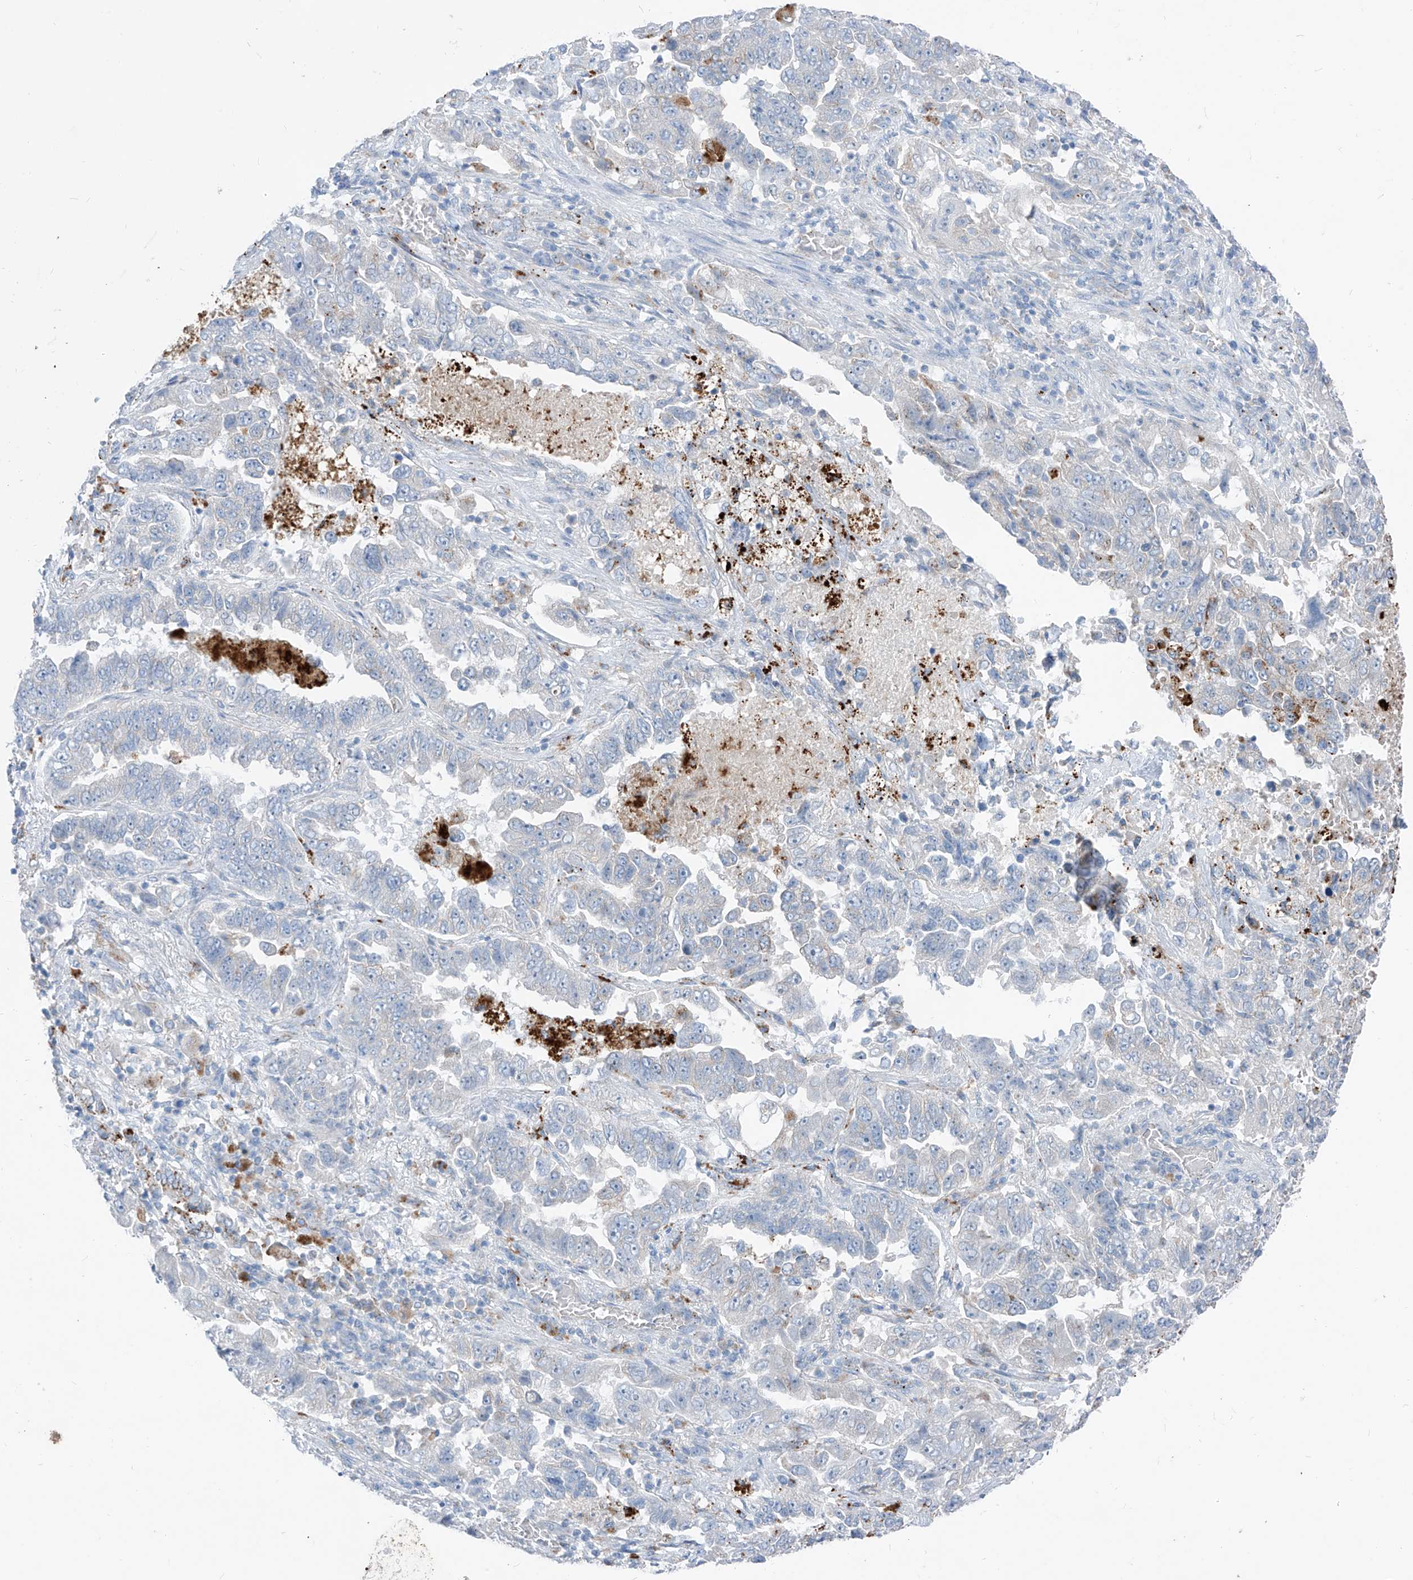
{"staining": {"intensity": "negative", "quantity": "none", "location": "none"}, "tissue": "lung cancer", "cell_type": "Tumor cells", "image_type": "cancer", "snomed": [{"axis": "morphology", "description": "Adenocarcinoma, NOS"}, {"axis": "topography", "description": "Lung"}], "caption": "High magnification brightfield microscopy of lung adenocarcinoma stained with DAB (3,3'-diaminobenzidine) (brown) and counterstained with hematoxylin (blue): tumor cells show no significant staining. The staining is performed using DAB brown chromogen with nuclei counter-stained in using hematoxylin.", "gene": "GPR137C", "patient": {"sex": "female", "age": 51}}